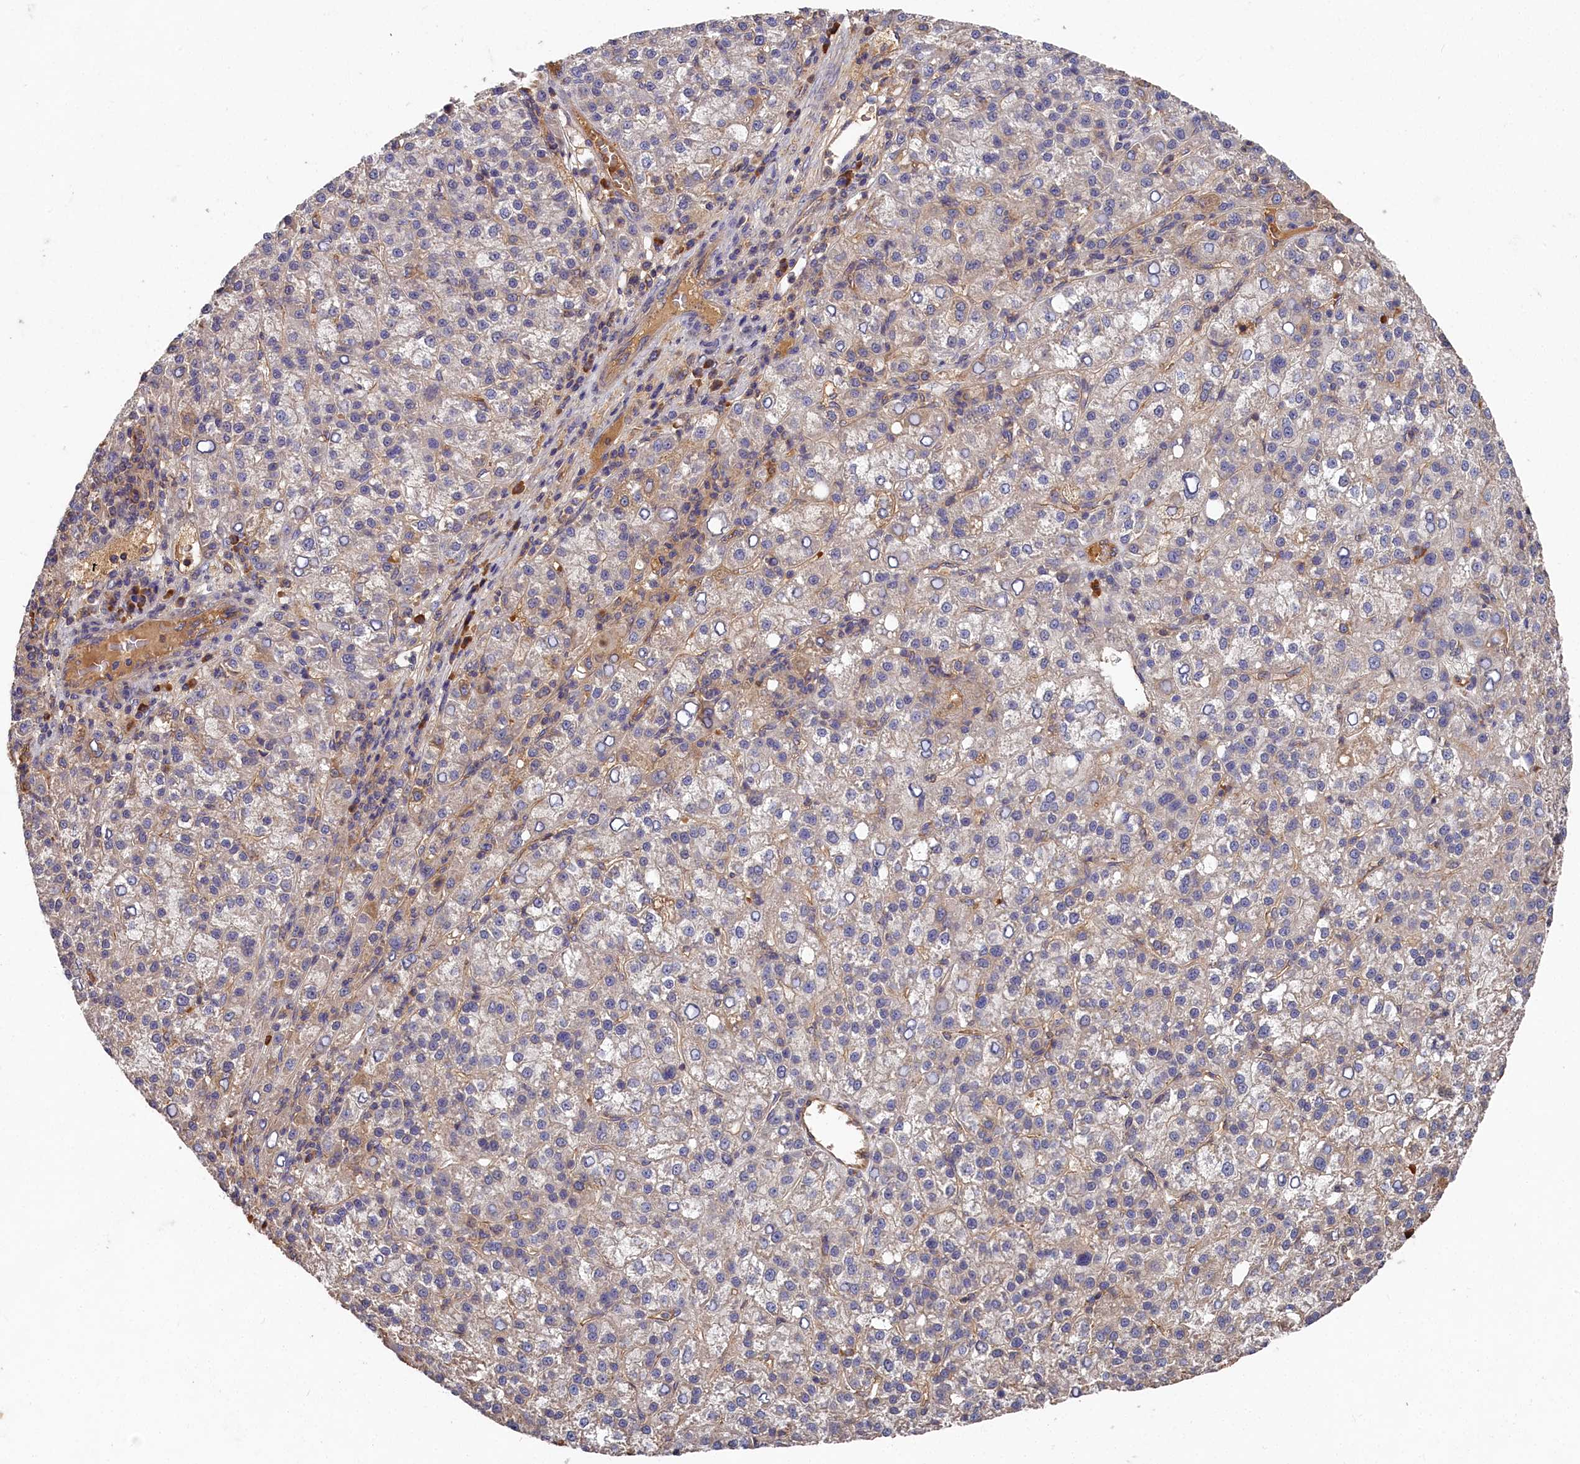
{"staining": {"intensity": "negative", "quantity": "none", "location": "none"}, "tissue": "liver cancer", "cell_type": "Tumor cells", "image_type": "cancer", "snomed": [{"axis": "morphology", "description": "Carcinoma, Hepatocellular, NOS"}, {"axis": "topography", "description": "Liver"}], "caption": "DAB immunohistochemical staining of human hepatocellular carcinoma (liver) reveals no significant expression in tumor cells.", "gene": "DHRS11", "patient": {"sex": "female", "age": 58}}